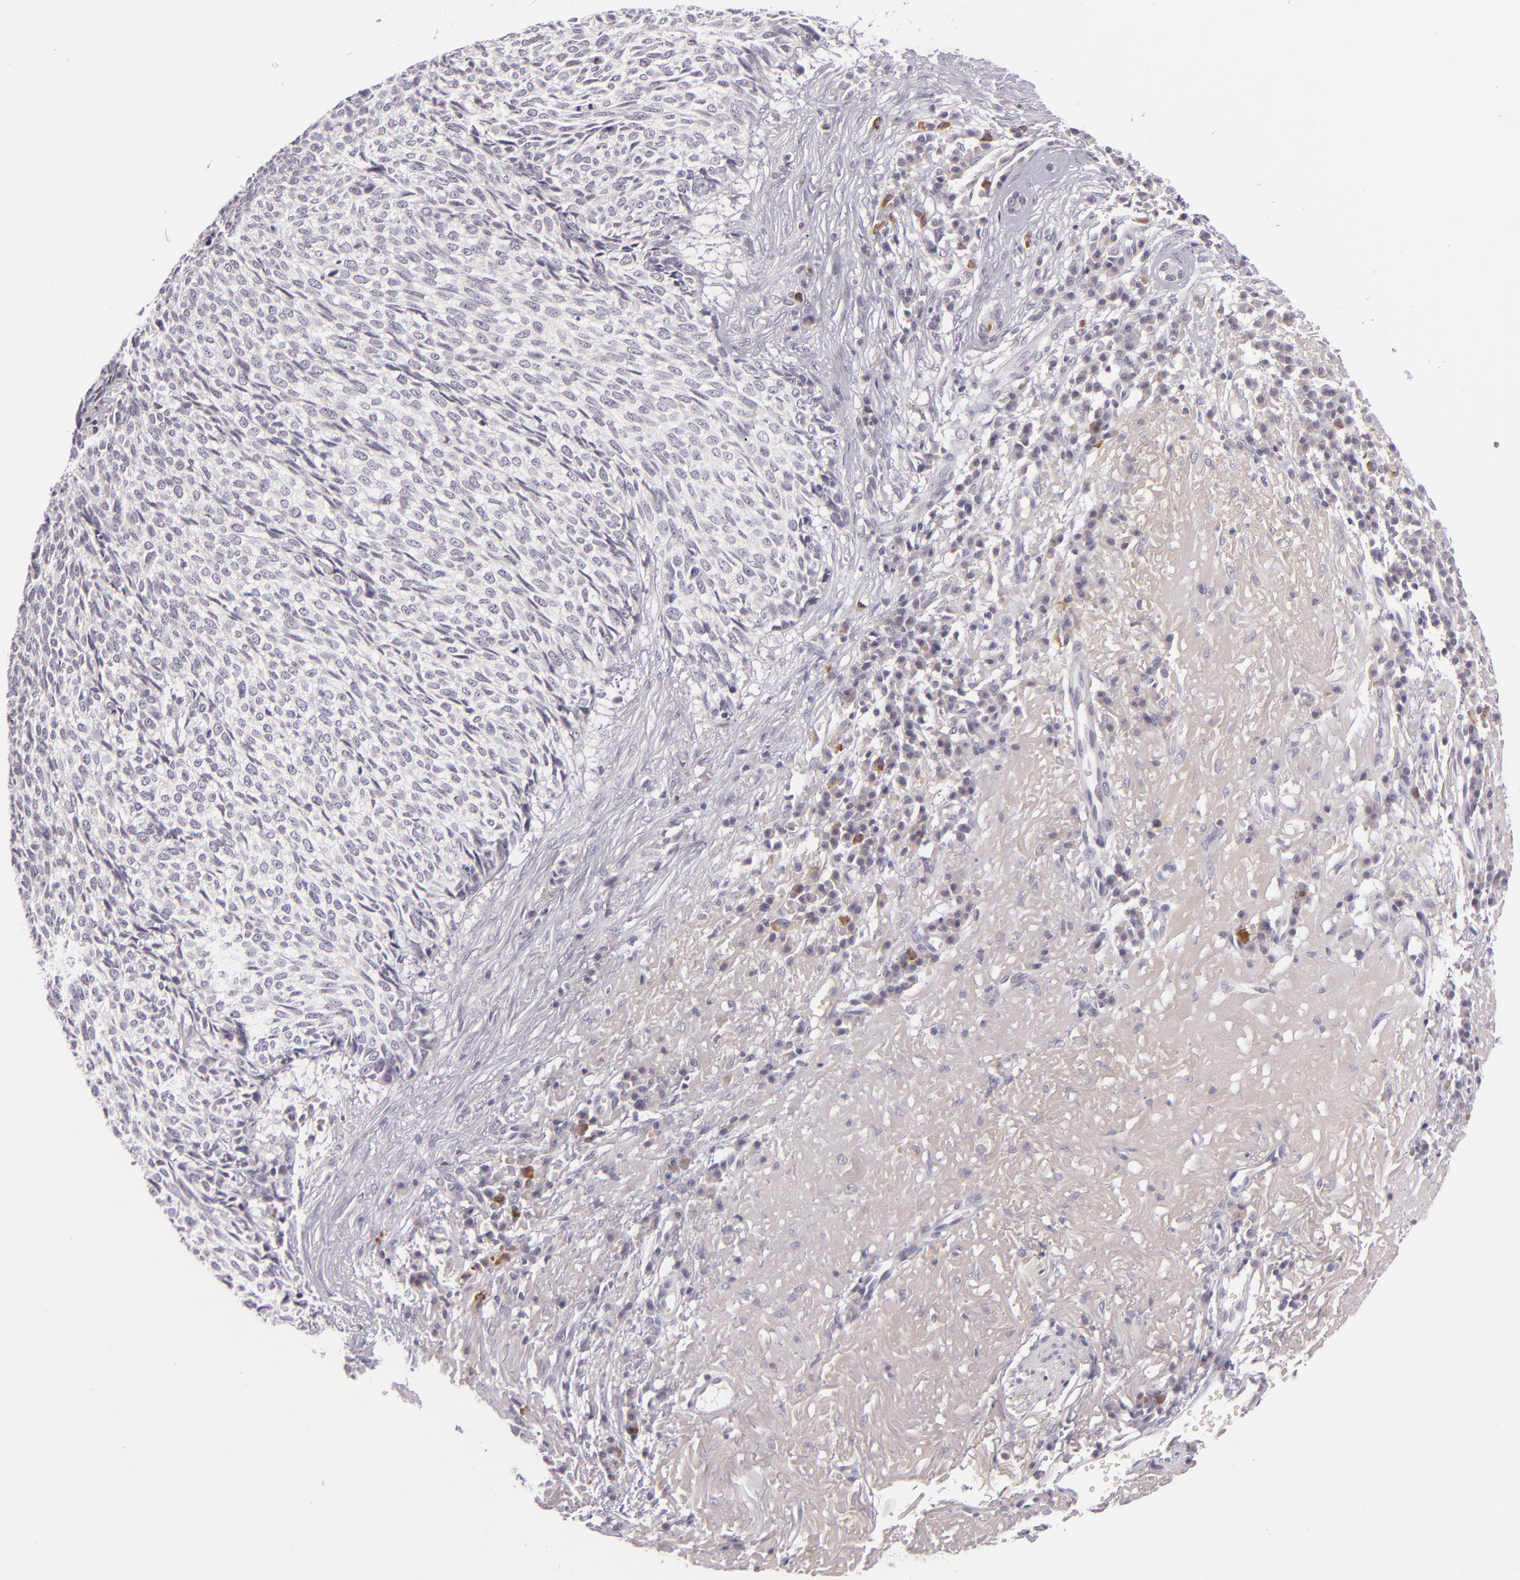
{"staining": {"intensity": "negative", "quantity": "none", "location": "none"}, "tissue": "skin cancer", "cell_type": "Tumor cells", "image_type": "cancer", "snomed": [{"axis": "morphology", "description": "Basal cell carcinoma"}, {"axis": "topography", "description": "Skin"}], "caption": "Immunohistochemistry (IHC) micrograph of basal cell carcinoma (skin) stained for a protein (brown), which exhibits no expression in tumor cells. (DAB (3,3'-diaminobenzidine) immunohistochemistry (IHC) with hematoxylin counter stain).", "gene": "DAG1", "patient": {"sex": "female", "age": 89}}